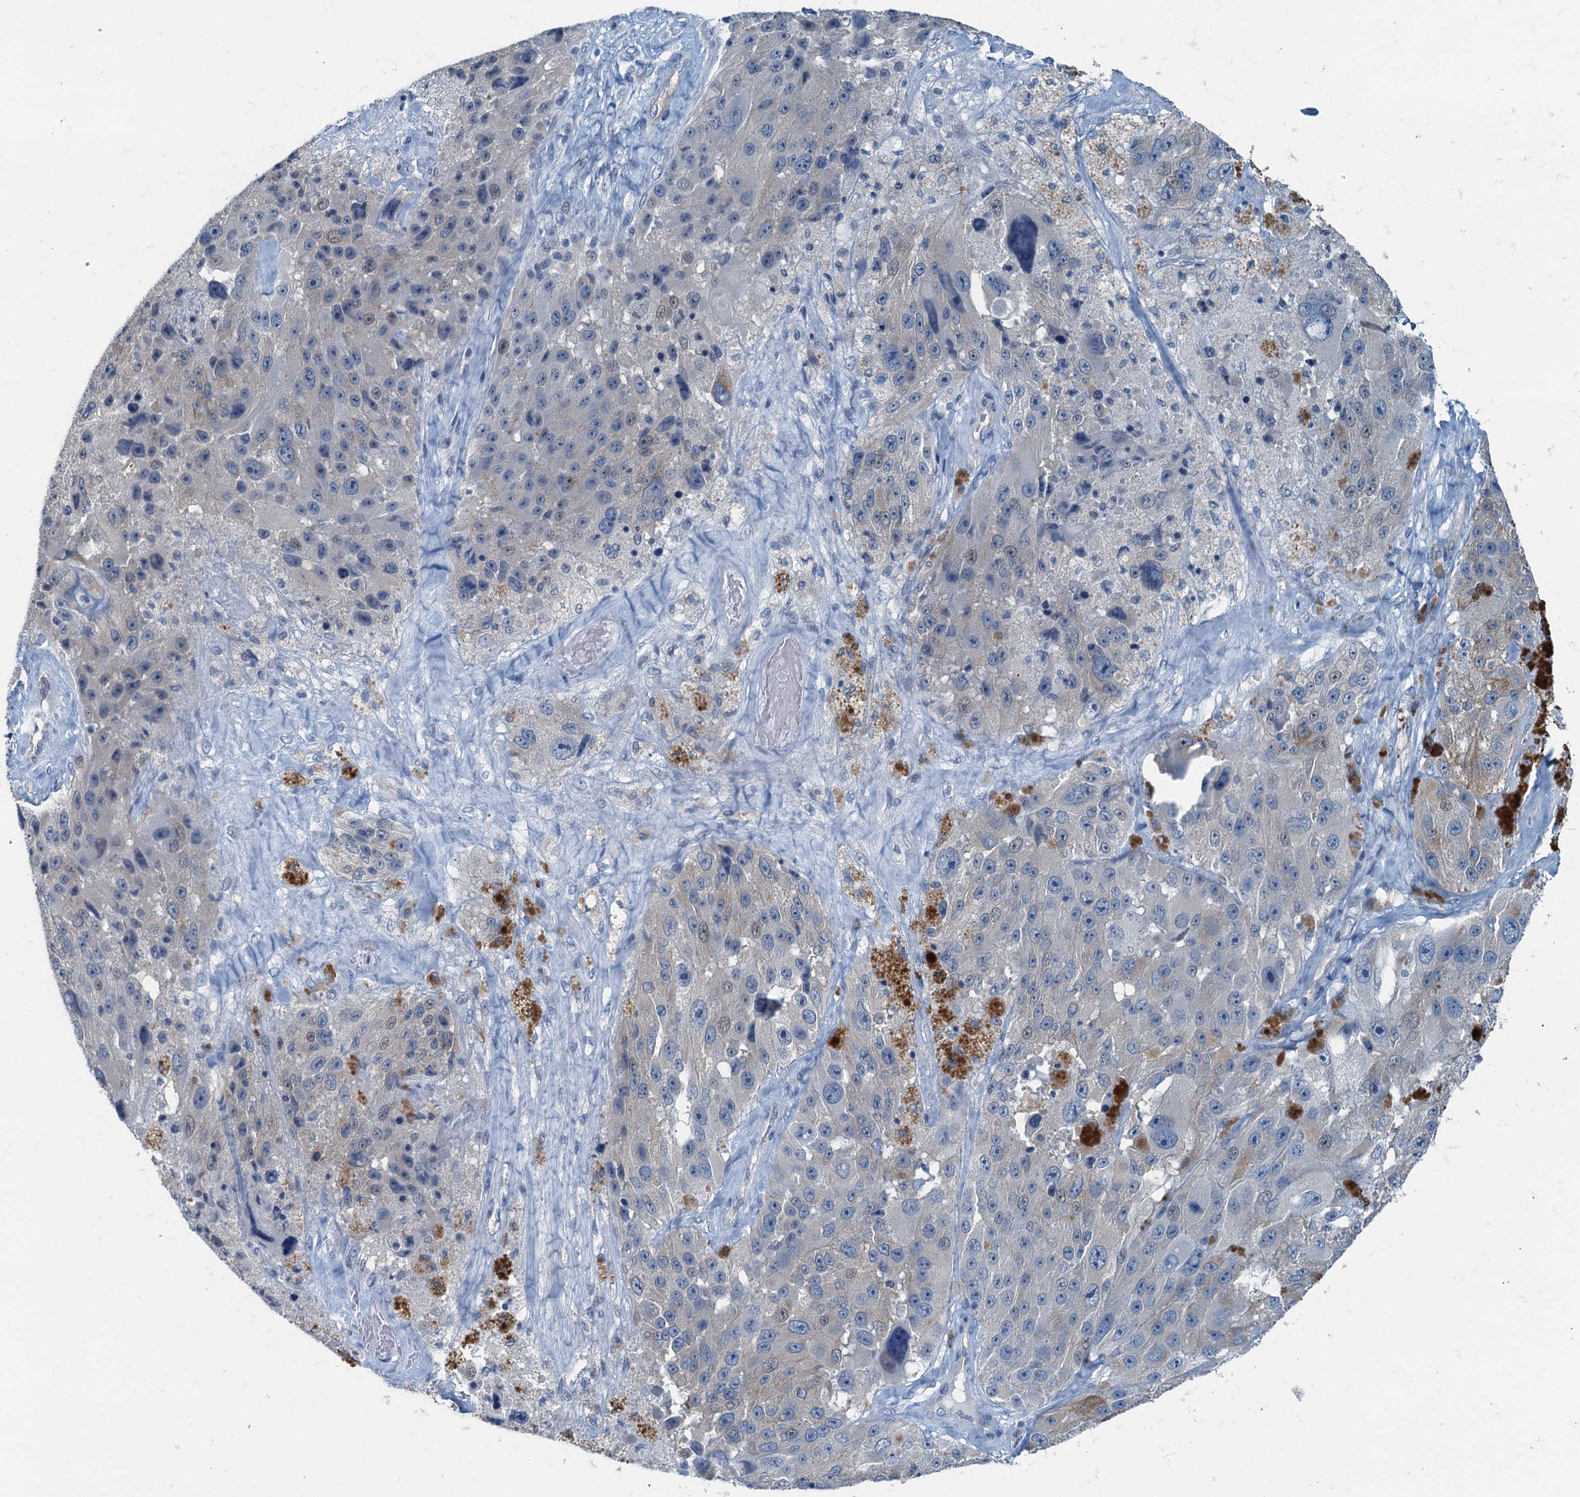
{"staining": {"intensity": "negative", "quantity": "none", "location": "none"}, "tissue": "melanoma", "cell_type": "Tumor cells", "image_type": "cancer", "snomed": [{"axis": "morphology", "description": "Malignant melanoma, Metastatic site"}, {"axis": "topography", "description": "Lymph node"}], "caption": "DAB immunohistochemical staining of human malignant melanoma (metastatic site) exhibits no significant positivity in tumor cells. Nuclei are stained in blue.", "gene": "GFOD2", "patient": {"sex": "male", "age": 62}}